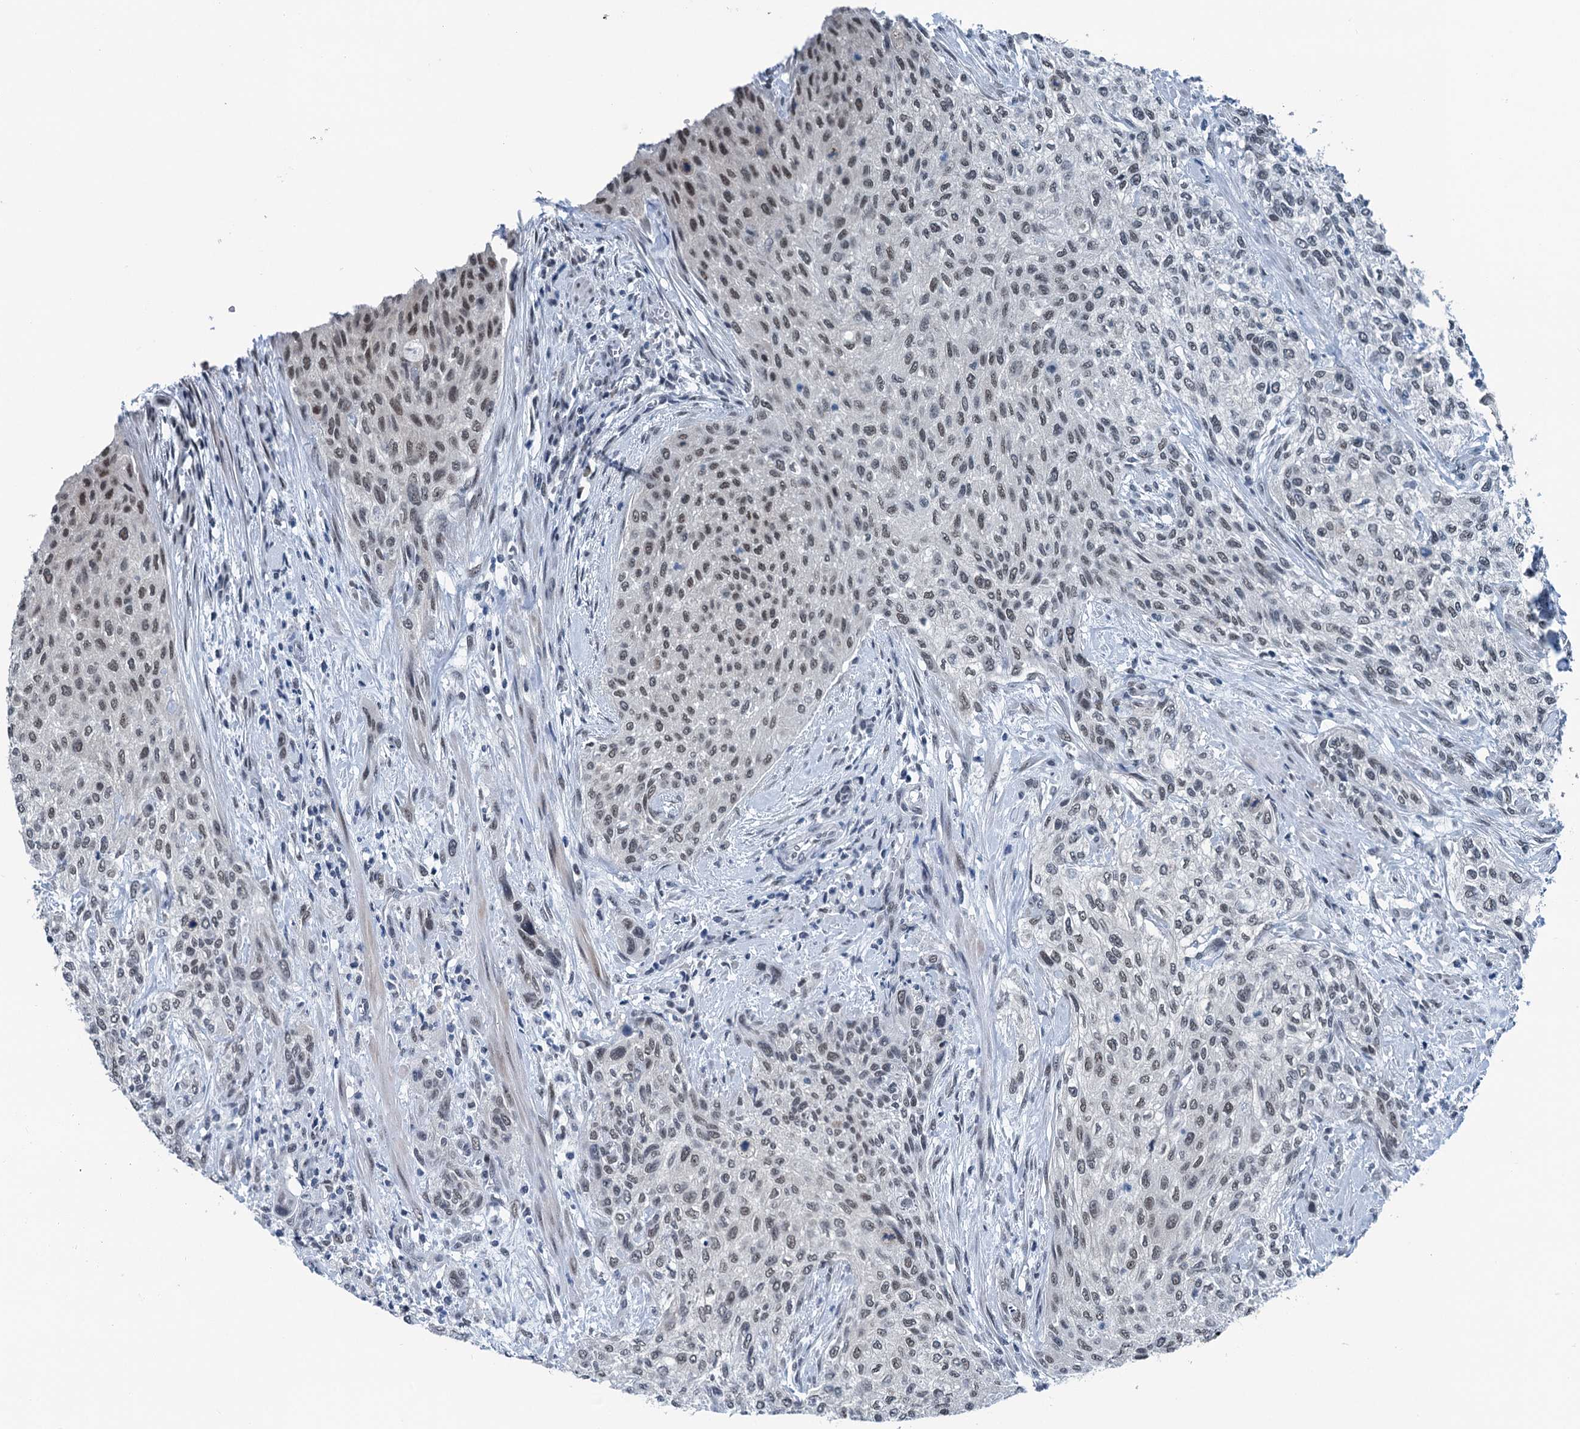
{"staining": {"intensity": "moderate", "quantity": "25%-75%", "location": "nuclear"}, "tissue": "urothelial cancer", "cell_type": "Tumor cells", "image_type": "cancer", "snomed": [{"axis": "morphology", "description": "Normal tissue, NOS"}, {"axis": "morphology", "description": "Urothelial carcinoma, NOS"}, {"axis": "topography", "description": "Urinary bladder"}, {"axis": "topography", "description": "Peripheral nerve tissue"}], "caption": "DAB immunohistochemical staining of transitional cell carcinoma reveals moderate nuclear protein expression in approximately 25%-75% of tumor cells.", "gene": "TRPT1", "patient": {"sex": "male", "age": 35}}